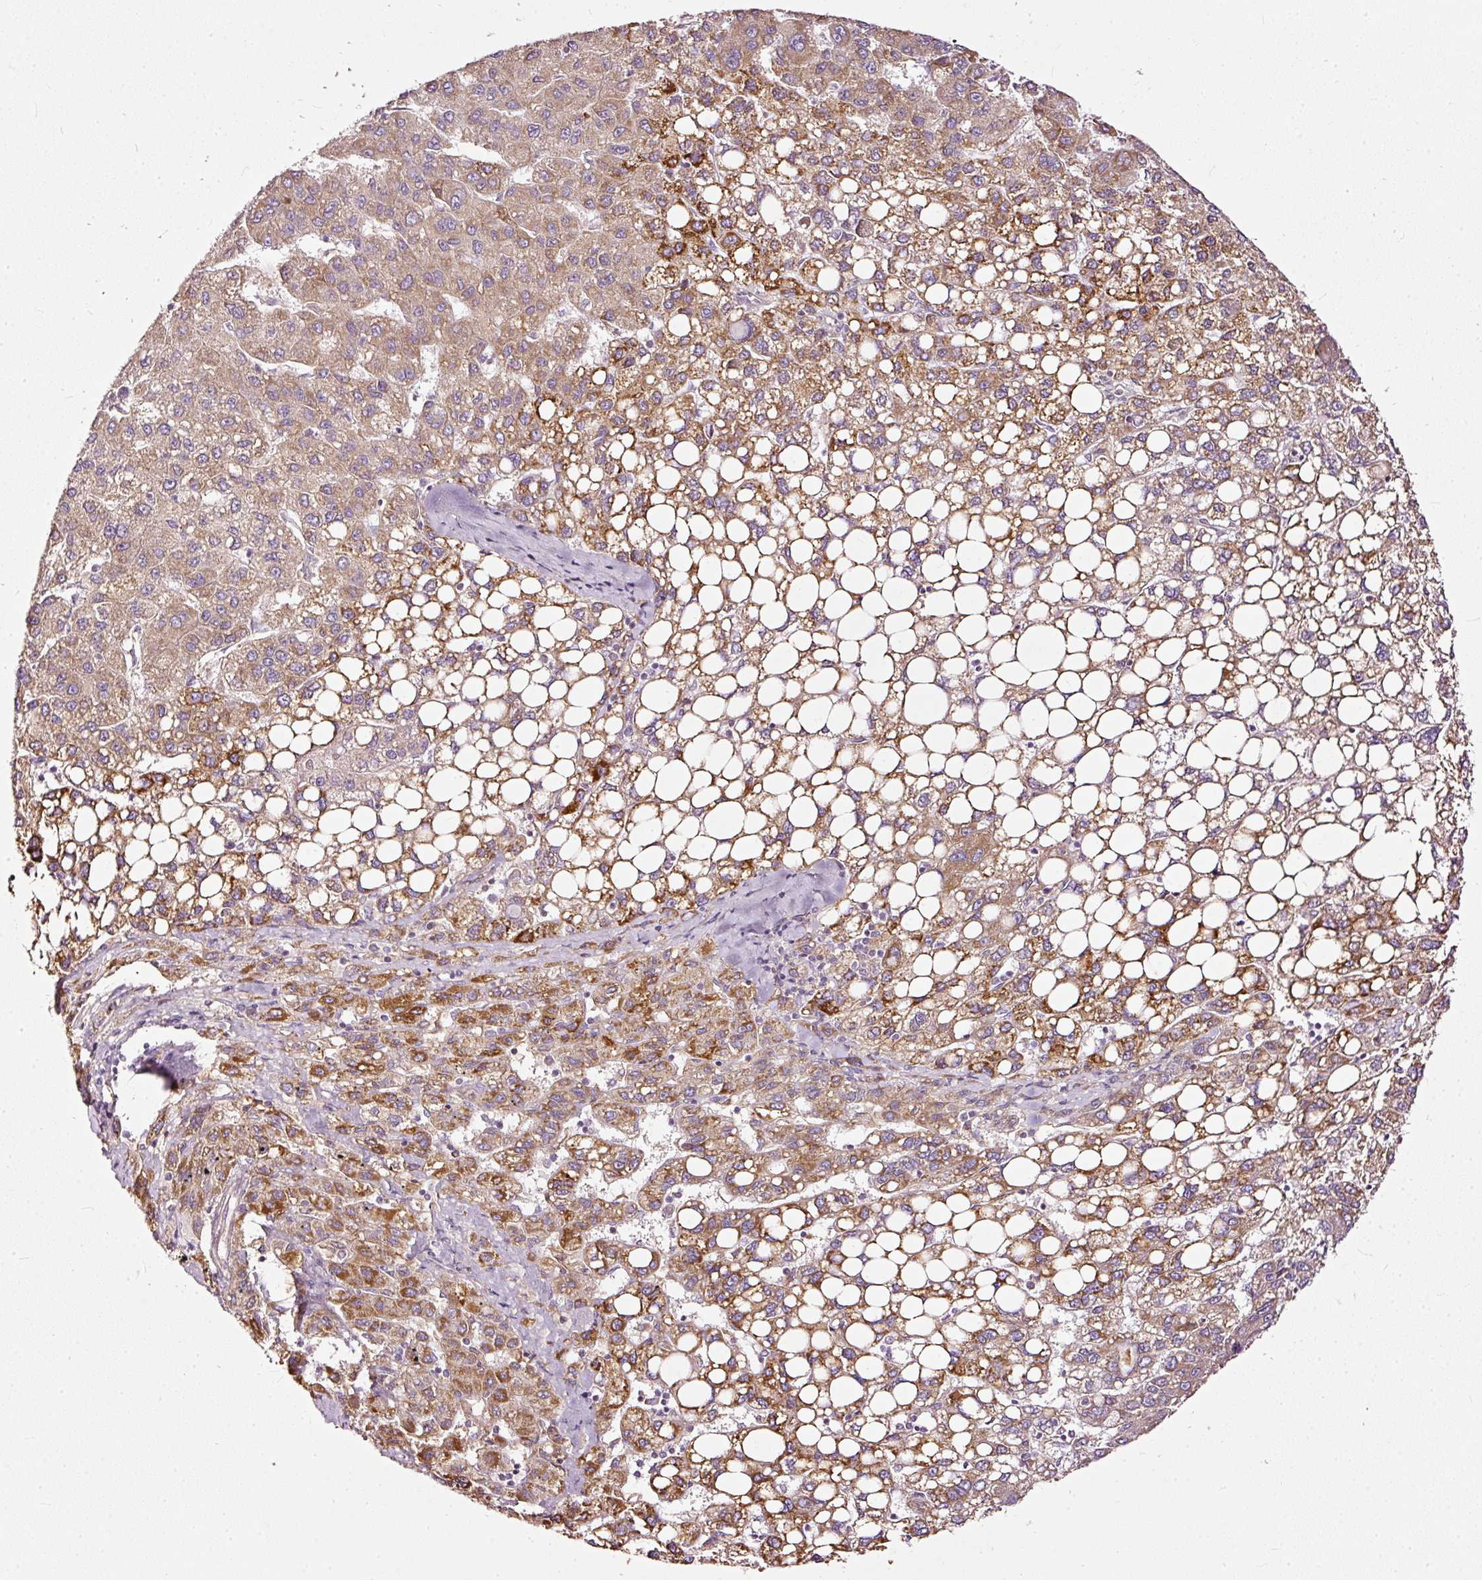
{"staining": {"intensity": "moderate", "quantity": ">75%", "location": "cytoplasmic/membranous"}, "tissue": "liver cancer", "cell_type": "Tumor cells", "image_type": "cancer", "snomed": [{"axis": "morphology", "description": "Carcinoma, Hepatocellular, NOS"}, {"axis": "topography", "description": "Liver"}], "caption": "Moderate cytoplasmic/membranous protein expression is appreciated in approximately >75% of tumor cells in liver cancer.", "gene": "PAQR9", "patient": {"sex": "female", "age": 82}}